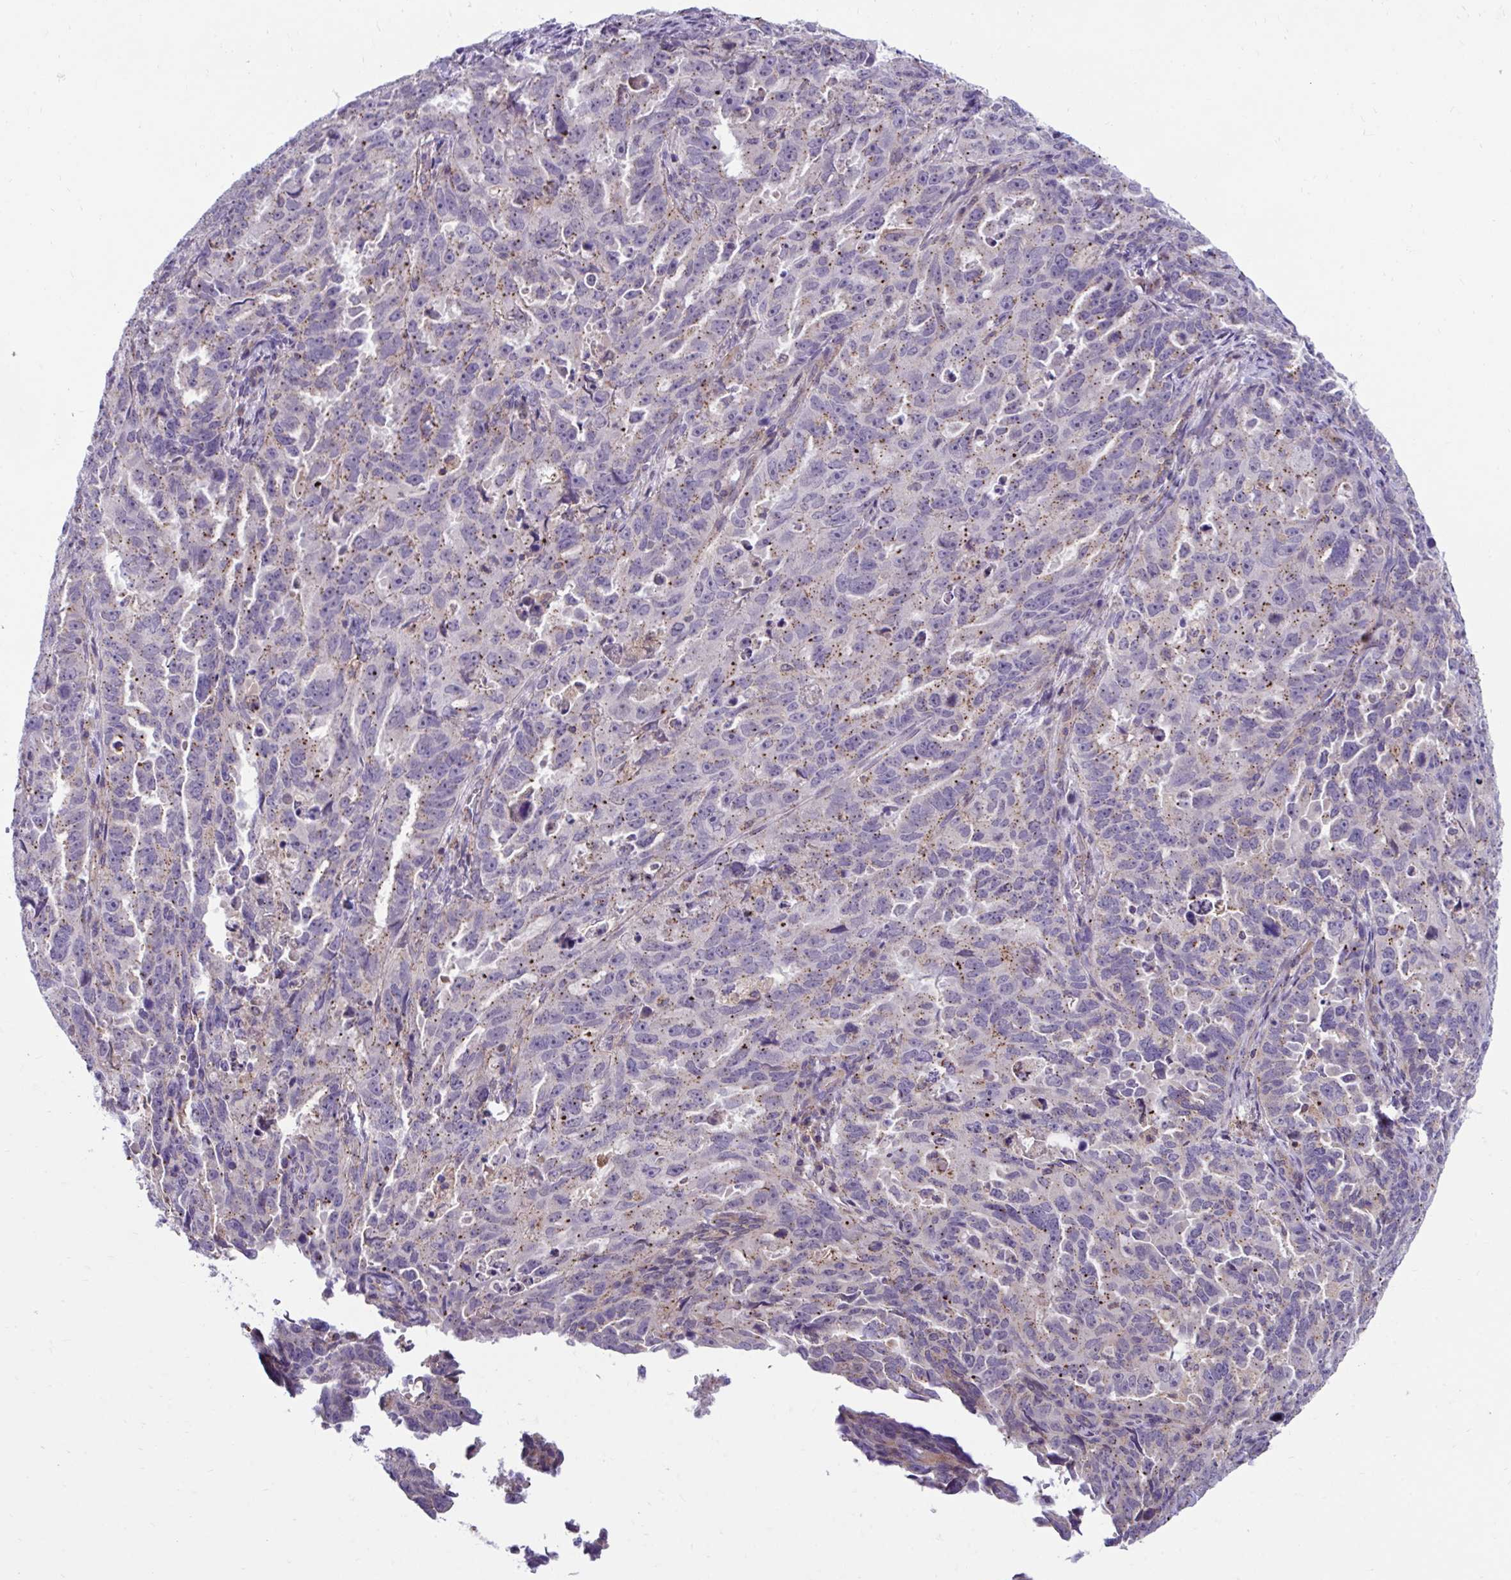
{"staining": {"intensity": "moderate", "quantity": "25%-75%", "location": "cytoplasmic/membranous"}, "tissue": "endometrial cancer", "cell_type": "Tumor cells", "image_type": "cancer", "snomed": [{"axis": "morphology", "description": "Adenocarcinoma, NOS"}, {"axis": "topography", "description": "Endometrium"}], "caption": "Immunohistochemistry staining of endometrial cancer (adenocarcinoma), which displays medium levels of moderate cytoplasmic/membranous positivity in about 25%-75% of tumor cells indicating moderate cytoplasmic/membranous protein staining. The staining was performed using DAB (brown) for protein detection and nuclei were counterstained in hematoxylin (blue).", "gene": "IST1", "patient": {"sex": "female", "age": 65}}